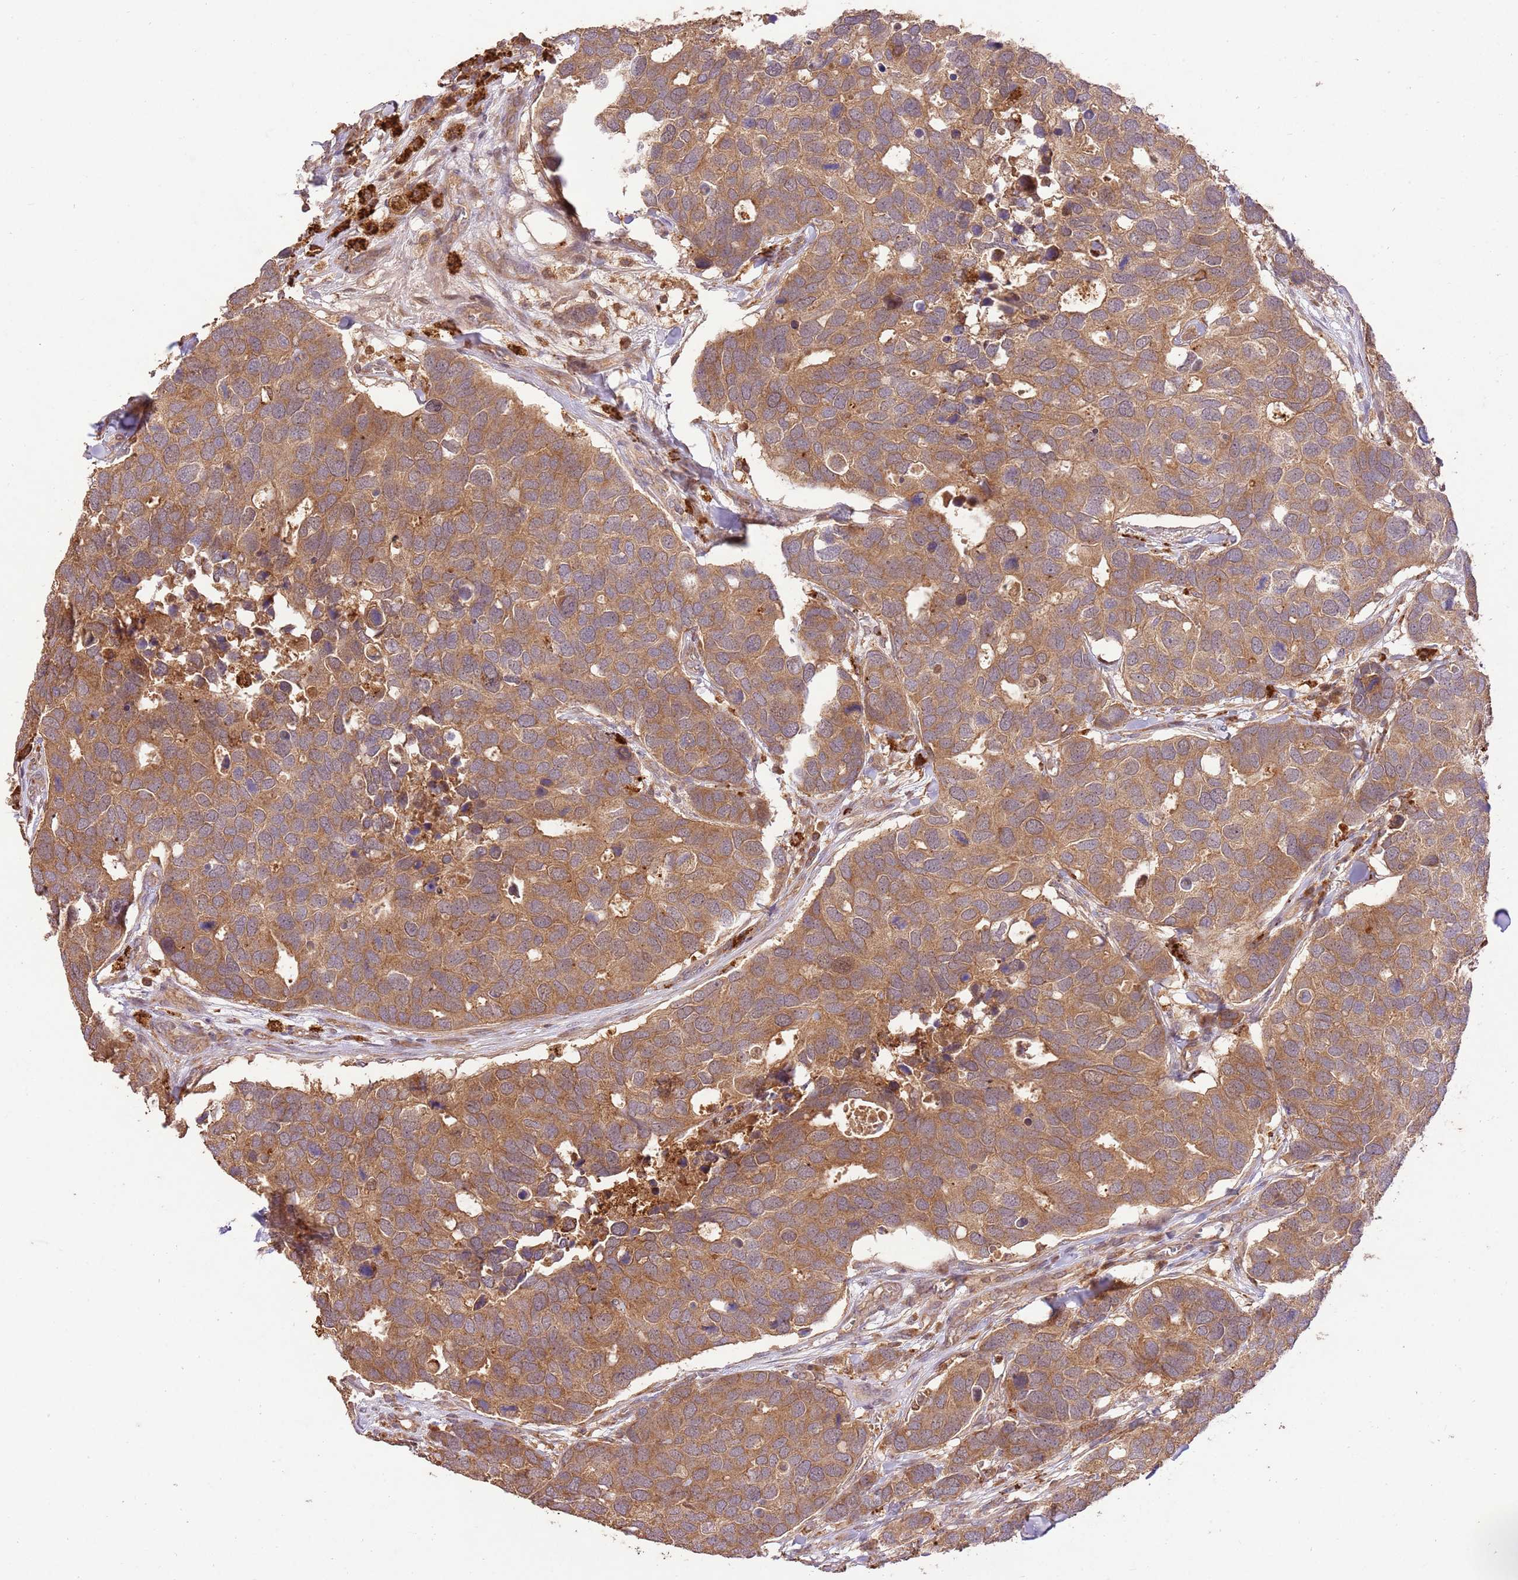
{"staining": {"intensity": "moderate", "quantity": ">75%", "location": "cytoplasmic/membranous"}, "tissue": "breast cancer", "cell_type": "Tumor cells", "image_type": "cancer", "snomed": [{"axis": "morphology", "description": "Duct carcinoma"}, {"axis": "topography", "description": "Breast"}], "caption": "Immunohistochemical staining of breast intraductal carcinoma reveals medium levels of moderate cytoplasmic/membranous positivity in approximately >75% of tumor cells. Ihc stains the protein in brown and the nuclei are stained blue.", "gene": "LRRC28", "patient": {"sex": "female", "age": 83}}